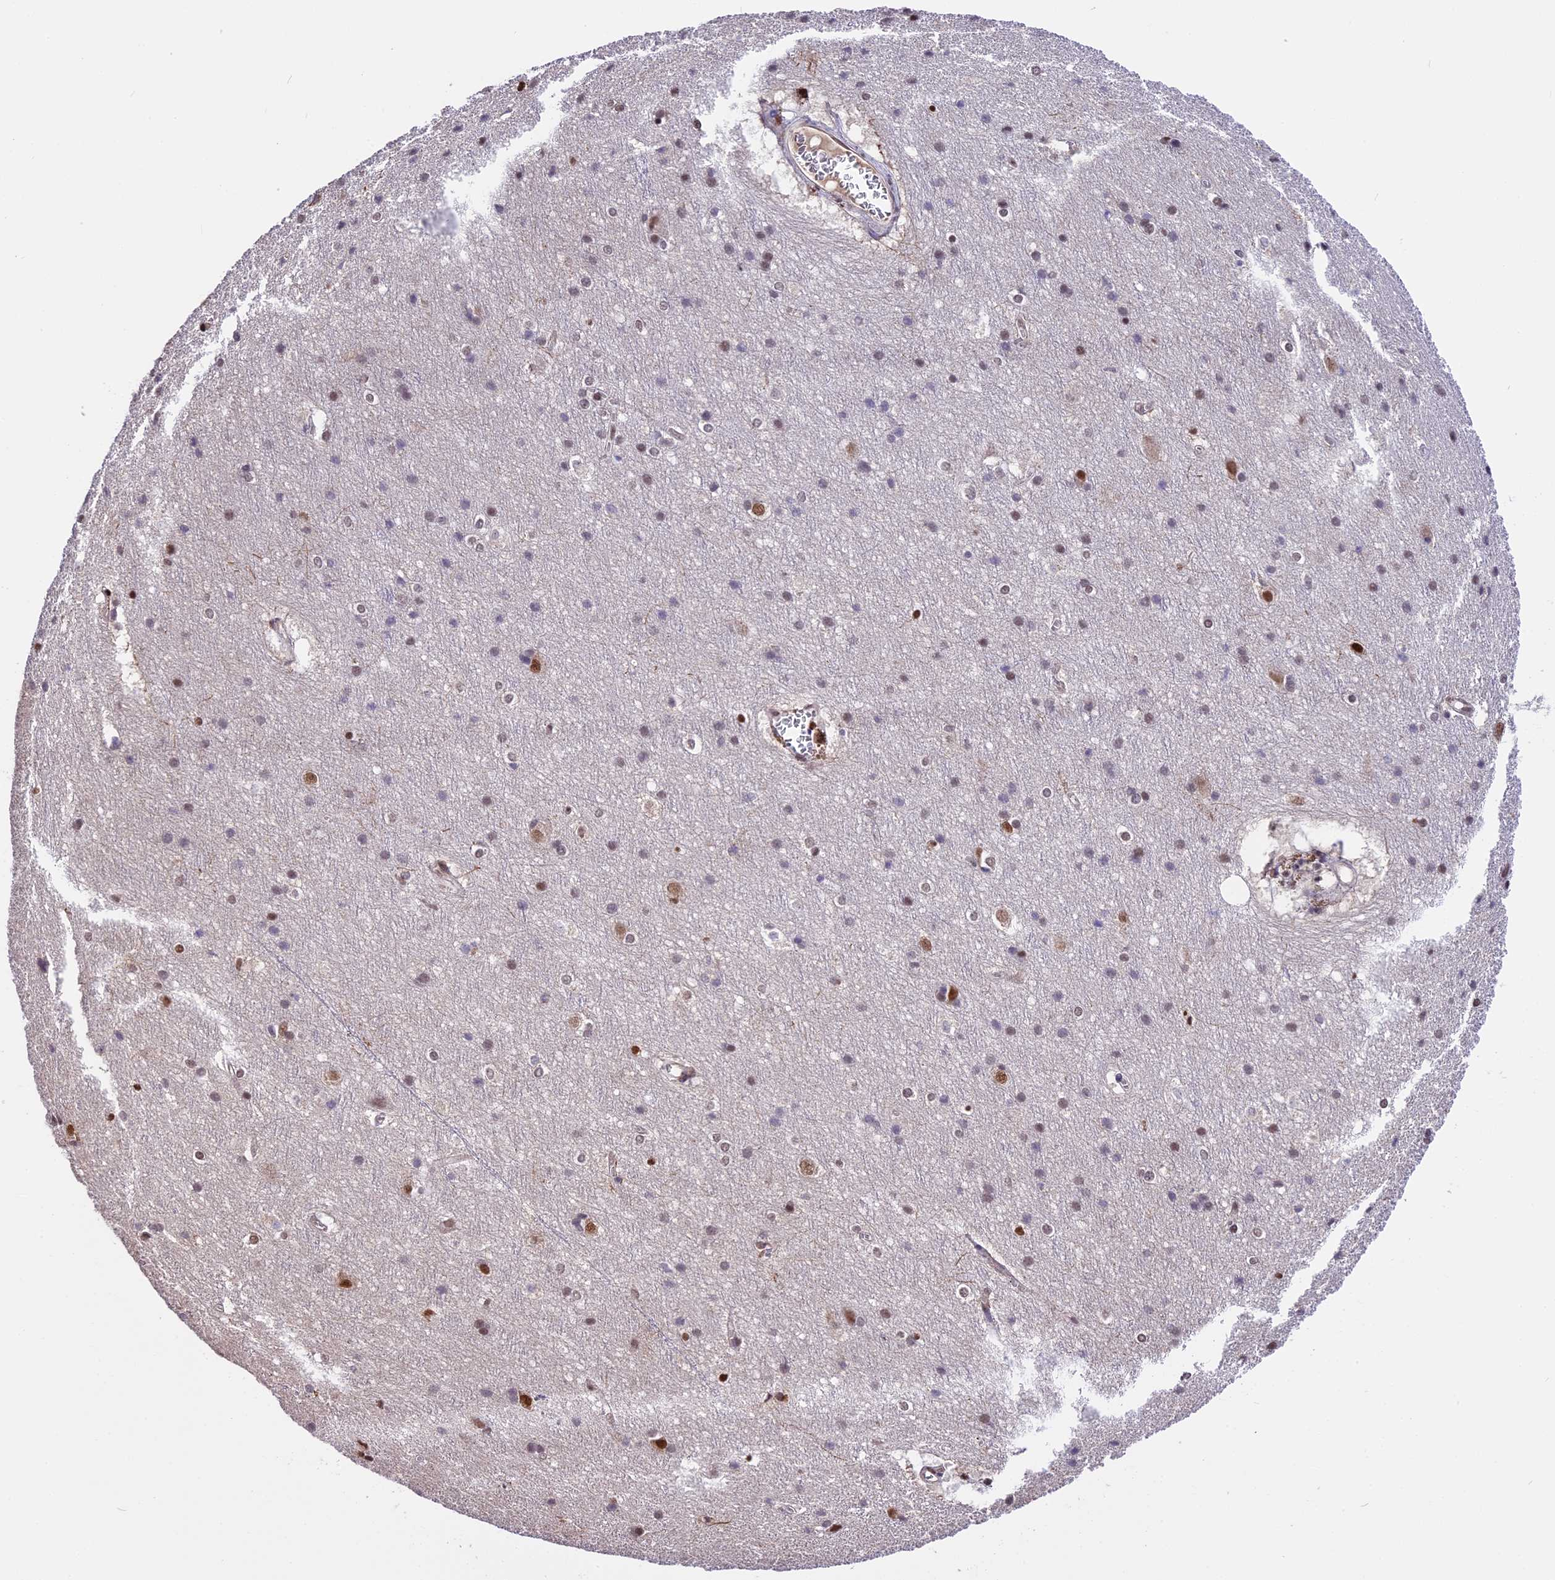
{"staining": {"intensity": "weak", "quantity": ">75%", "location": "nuclear"}, "tissue": "cerebral cortex", "cell_type": "Endothelial cells", "image_type": "normal", "snomed": [{"axis": "morphology", "description": "Normal tissue, NOS"}, {"axis": "topography", "description": "Cerebral cortex"}], "caption": "This is a histology image of immunohistochemistry staining of unremarkable cerebral cortex, which shows weak staining in the nuclear of endothelial cells.", "gene": "POLR3E", "patient": {"sex": "male", "age": 54}}